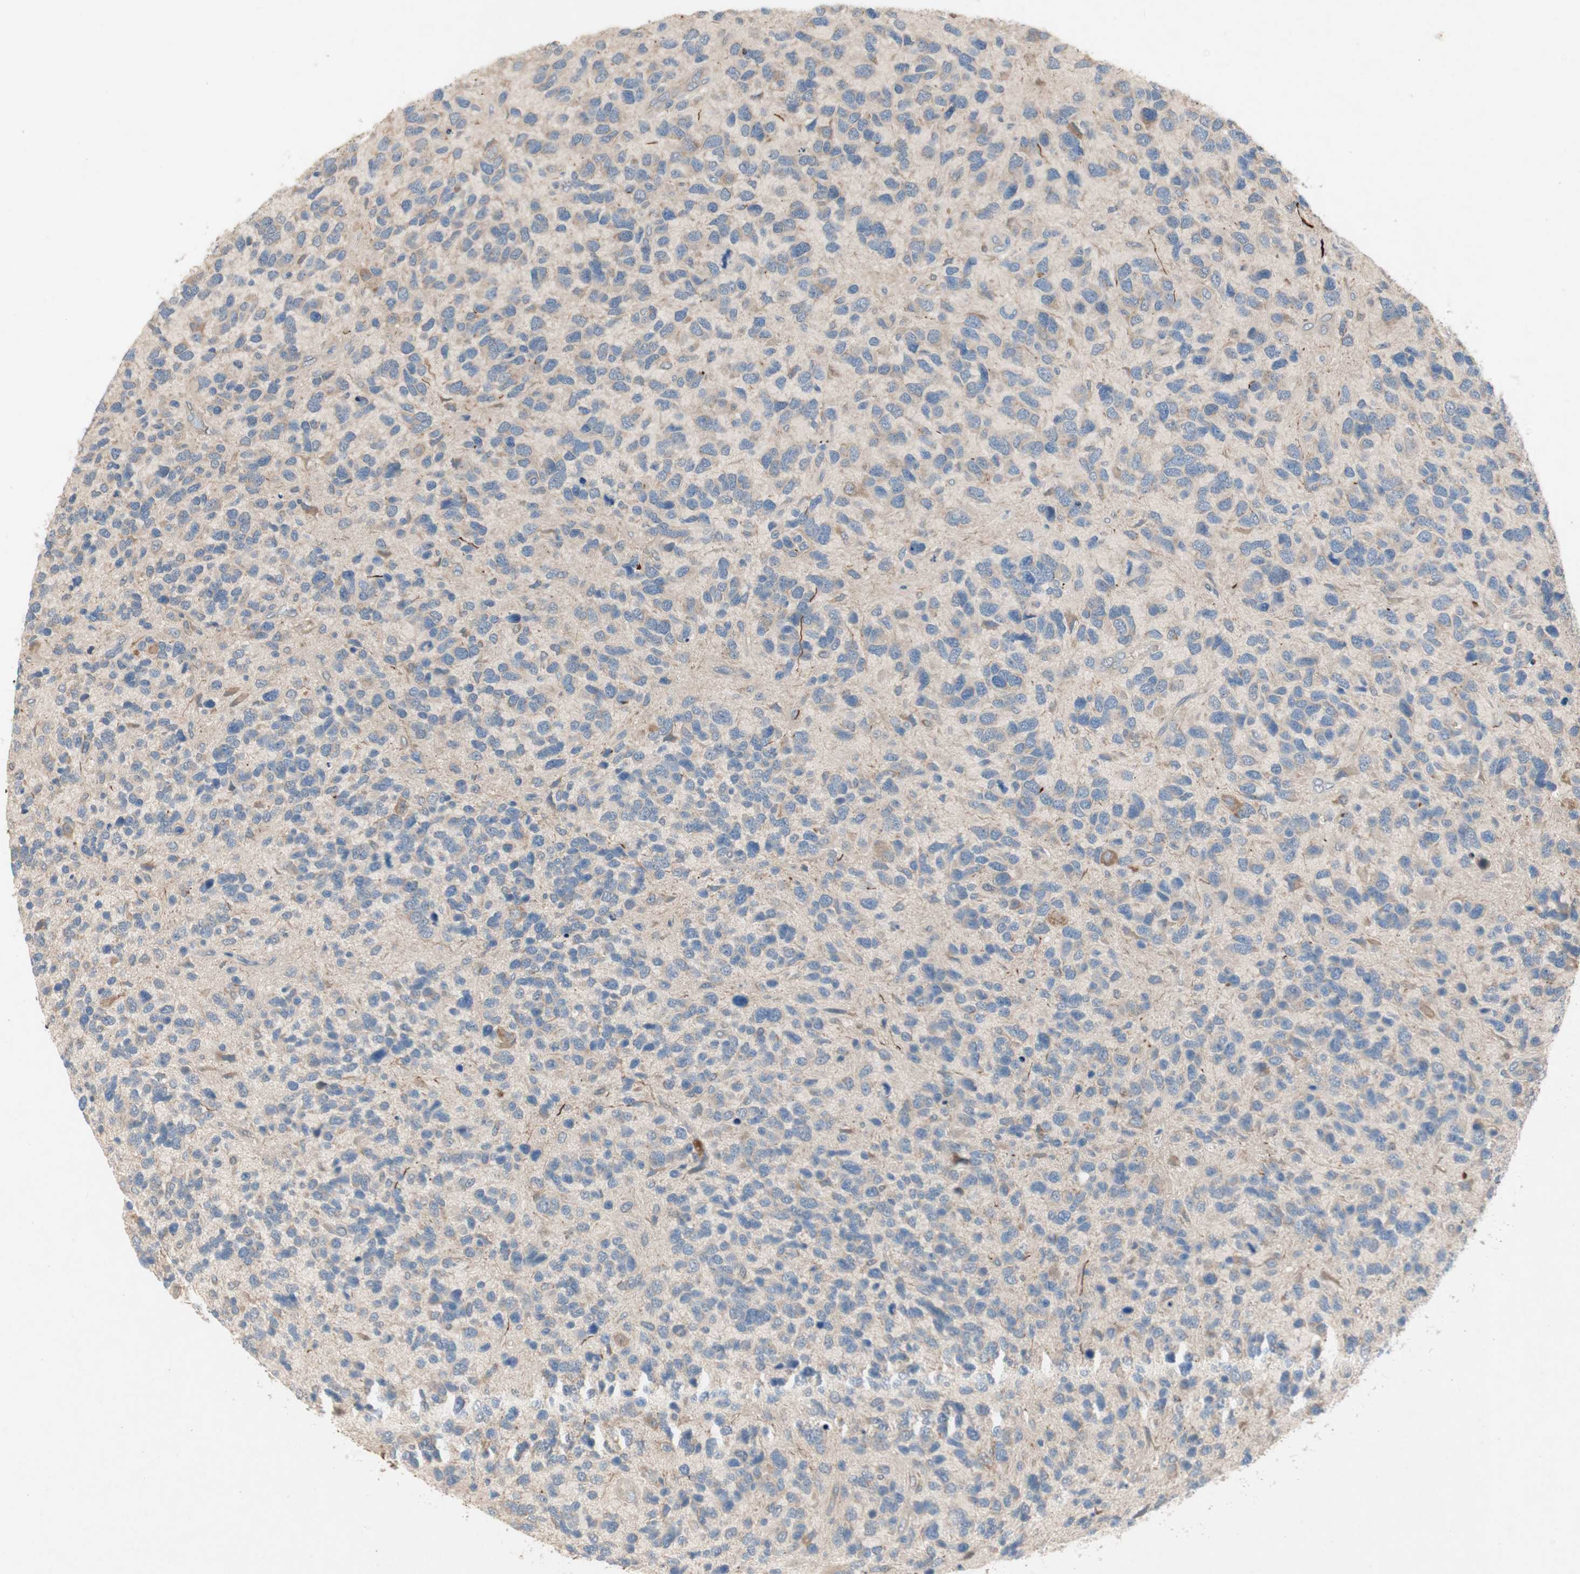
{"staining": {"intensity": "weak", "quantity": "<25%", "location": "cytoplasmic/membranous"}, "tissue": "glioma", "cell_type": "Tumor cells", "image_type": "cancer", "snomed": [{"axis": "morphology", "description": "Glioma, malignant, High grade"}, {"axis": "topography", "description": "Brain"}], "caption": "This is an immunohistochemistry (IHC) photomicrograph of human malignant high-grade glioma. There is no staining in tumor cells.", "gene": "NCLN", "patient": {"sex": "female", "age": 58}}